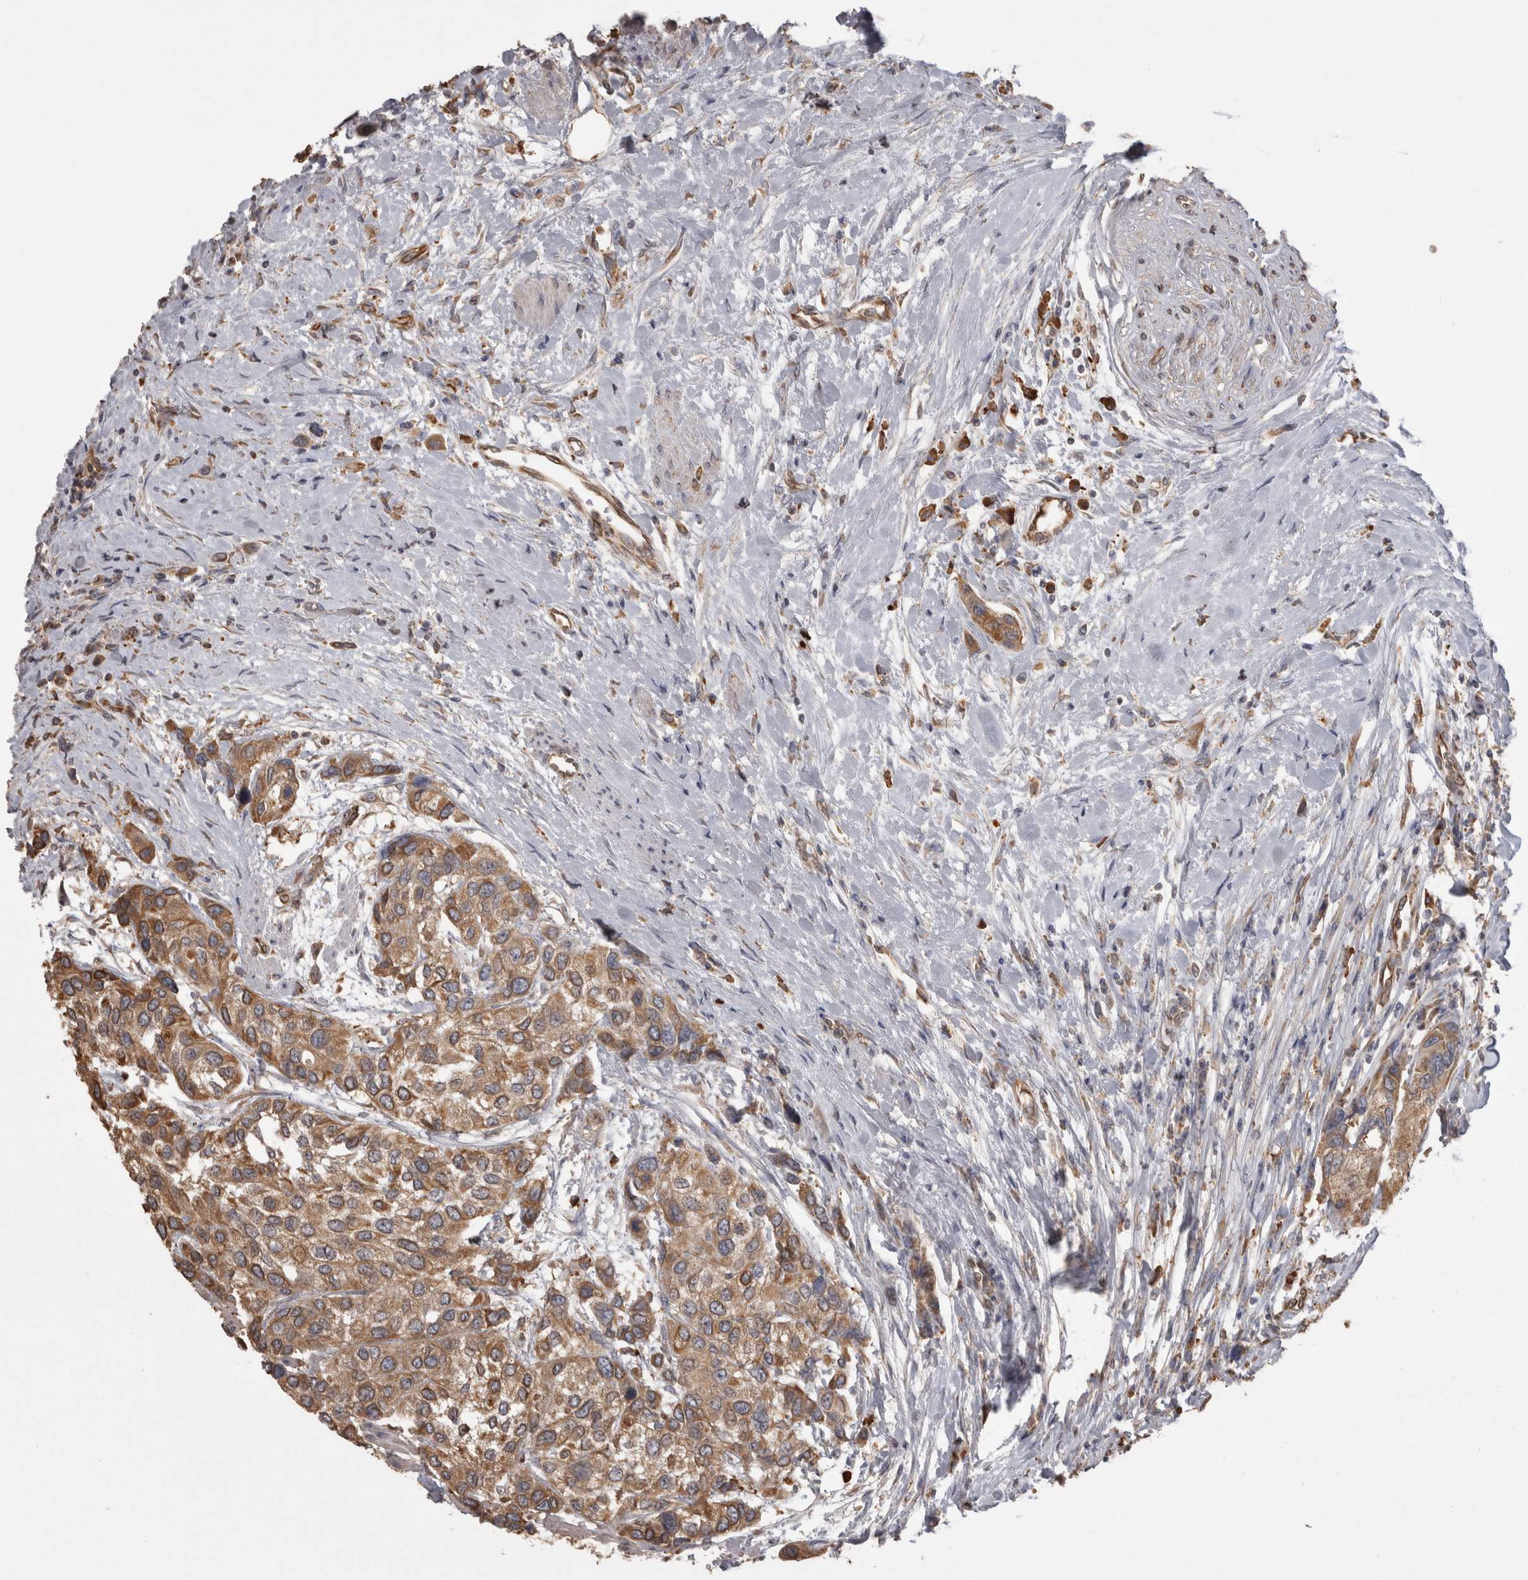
{"staining": {"intensity": "moderate", "quantity": ">75%", "location": "cytoplasmic/membranous"}, "tissue": "urothelial cancer", "cell_type": "Tumor cells", "image_type": "cancer", "snomed": [{"axis": "morphology", "description": "Urothelial carcinoma, High grade"}, {"axis": "topography", "description": "Urinary bladder"}], "caption": "Immunohistochemistry histopathology image of neoplastic tissue: high-grade urothelial carcinoma stained using immunohistochemistry shows medium levels of moderate protein expression localized specifically in the cytoplasmic/membranous of tumor cells, appearing as a cytoplasmic/membranous brown color.", "gene": "PON2", "patient": {"sex": "female", "age": 56}}